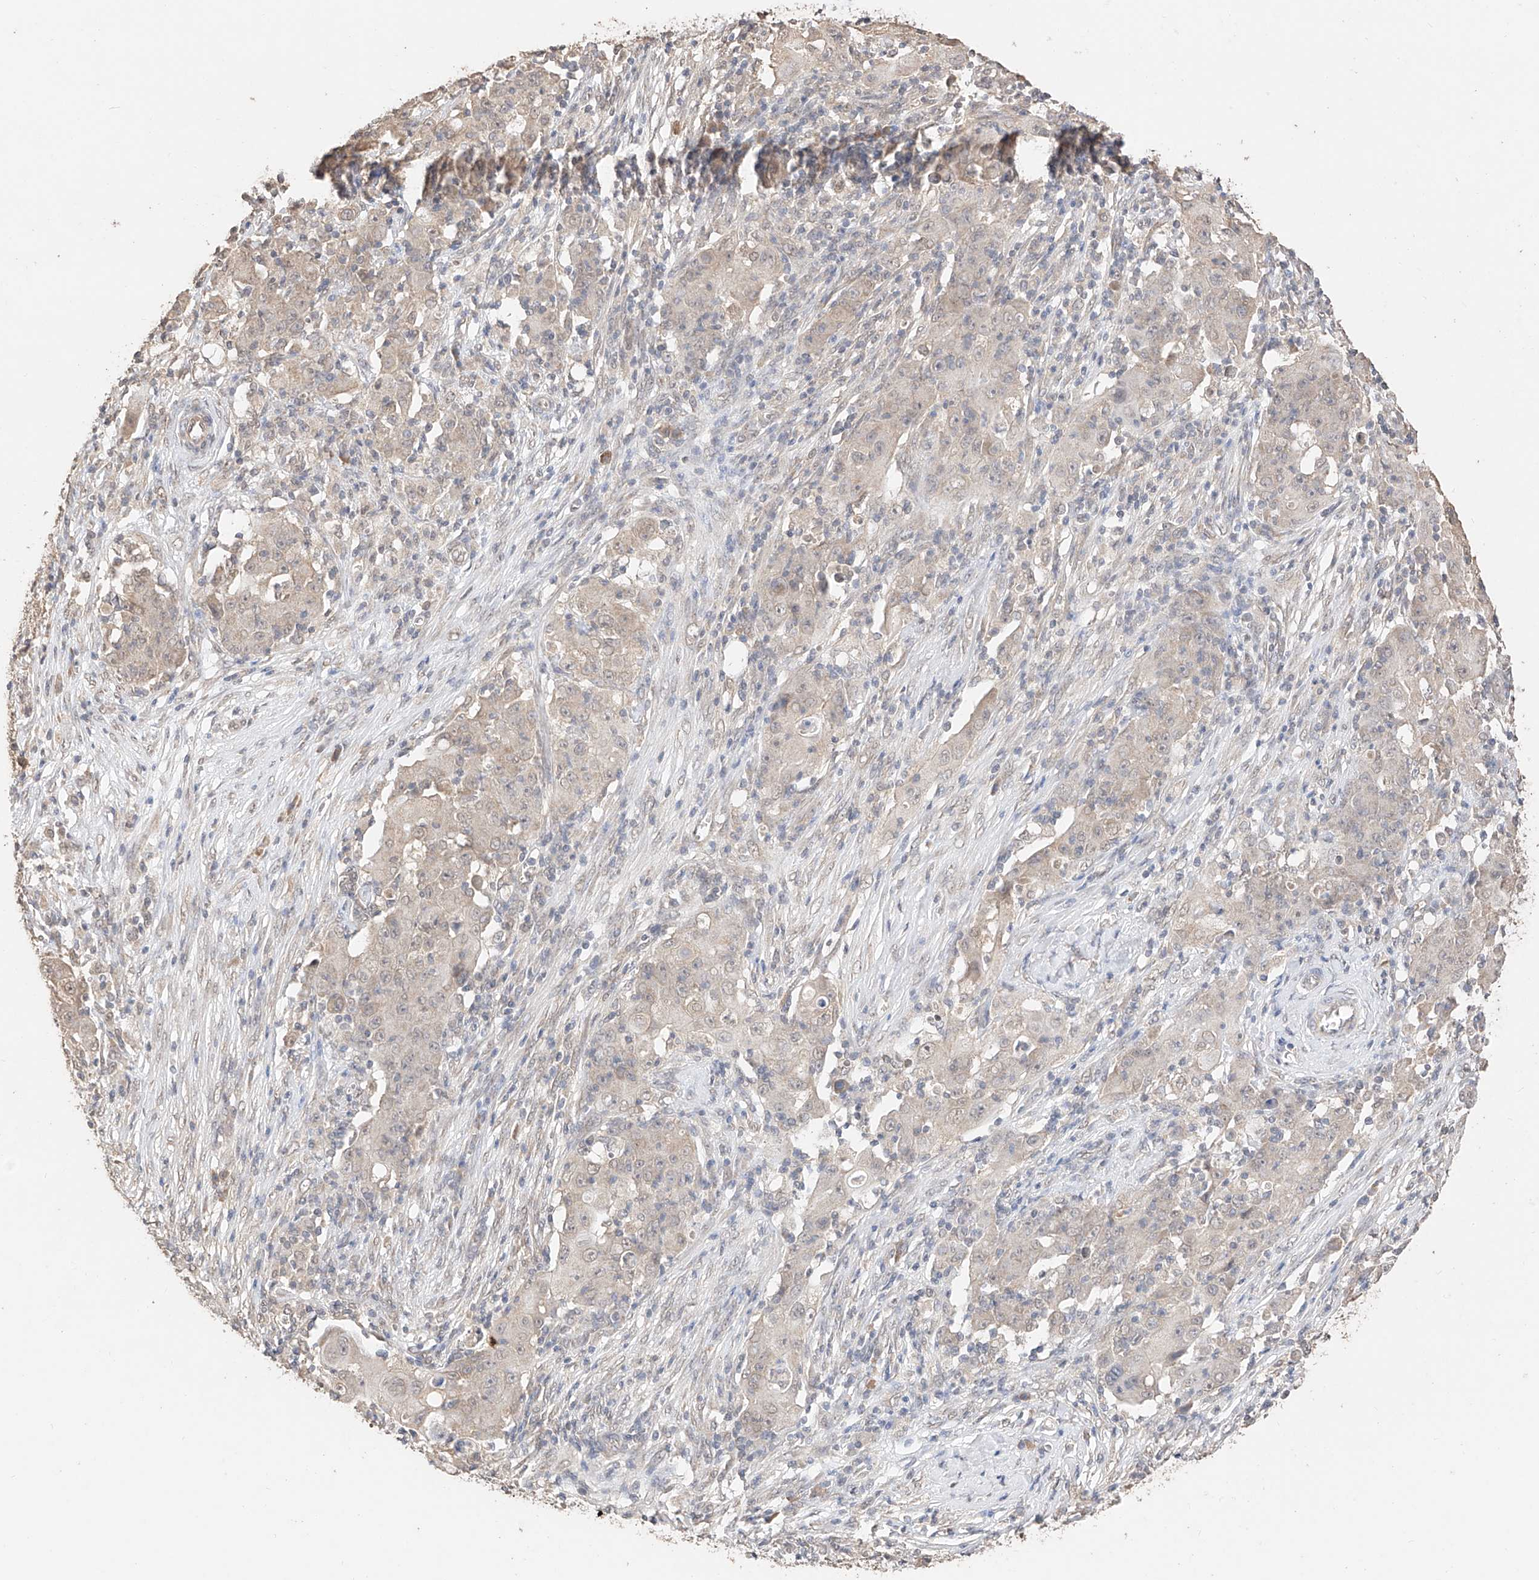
{"staining": {"intensity": "weak", "quantity": "<25%", "location": "cytoplasmic/membranous"}, "tissue": "ovarian cancer", "cell_type": "Tumor cells", "image_type": "cancer", "snomed": [{"axis": "morphology", "description": "Carcinoma, endometroid"}, {"axis": "topography", "description": "Ovary"}], "caption": "Immunohistochemistry (IHC) micrograph of human ovarian cancer (endometroid carcinoma) stained for a protein (brown), which exhibits no positivity in tumor cells.", "gene": "IL22RA2", "patient": {"sex": "female", "age": 42}}